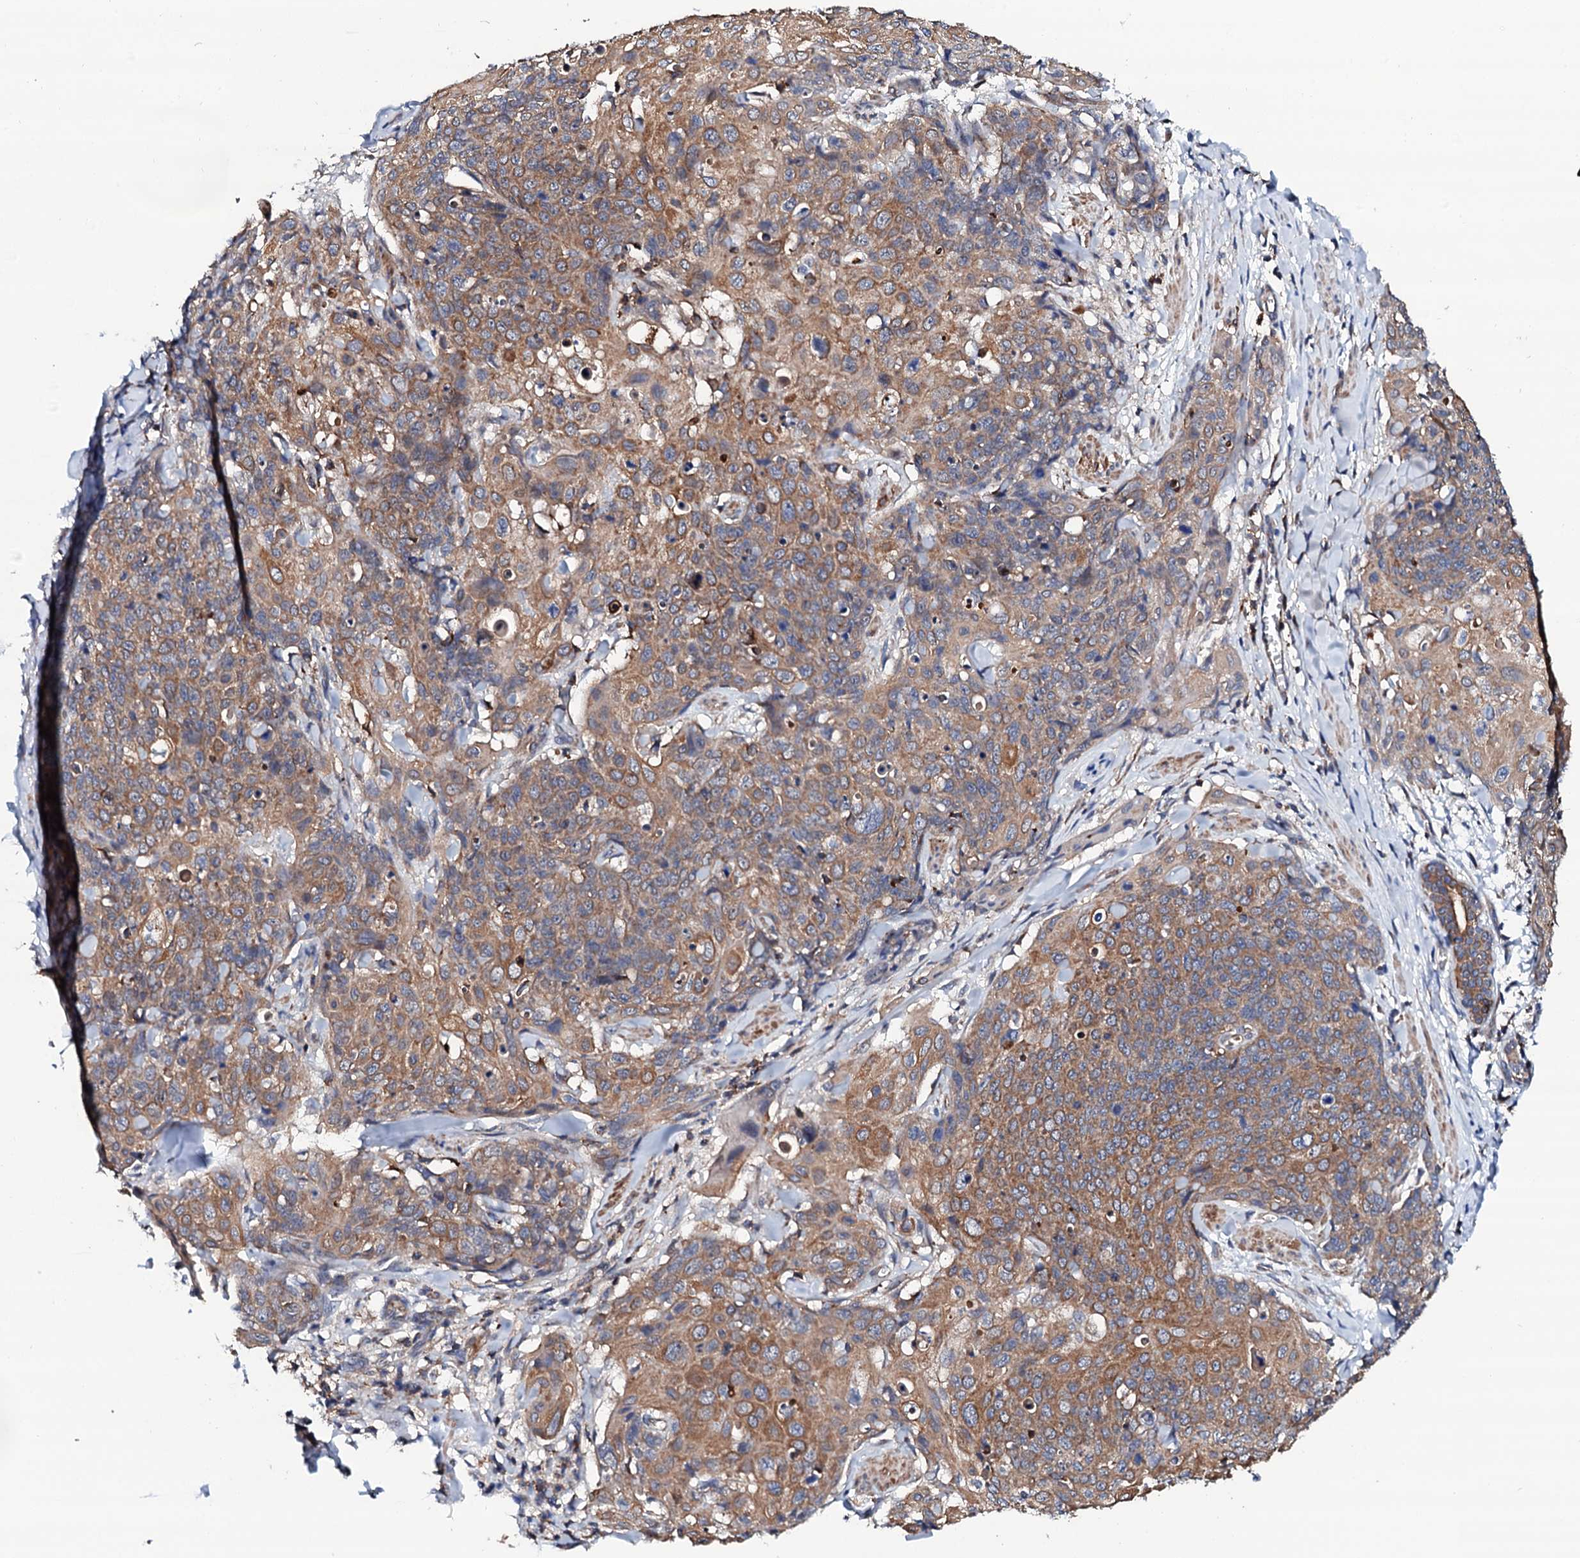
{"staining": {"intensity": "moderate", "quantity": ">75%", "location": "cytoplasmic/membranous"}, "tissue": "skin cancer", "cell_type": "Tumor cells", "image_type": "cancer", "snomed": [{"axis": "morphology", "description": "Squamous cell carcinoma, NOS"}, {"axis": "topography", "description": "Skin"}, {"axis": "topography", "description": "Vulva"}], "caption": "IHC histopathology image of neoplastic tissue: human squamous cell carcinoma (skin) stained using IHC displays medium levels of moderate protein expression localized specifically in the cytoplasmic/membranous of tumor cells, appearing as a cytoplasmic/membranous brown color.", "gene": "COG4", "patient": {"sex": "female", "age": 85}}